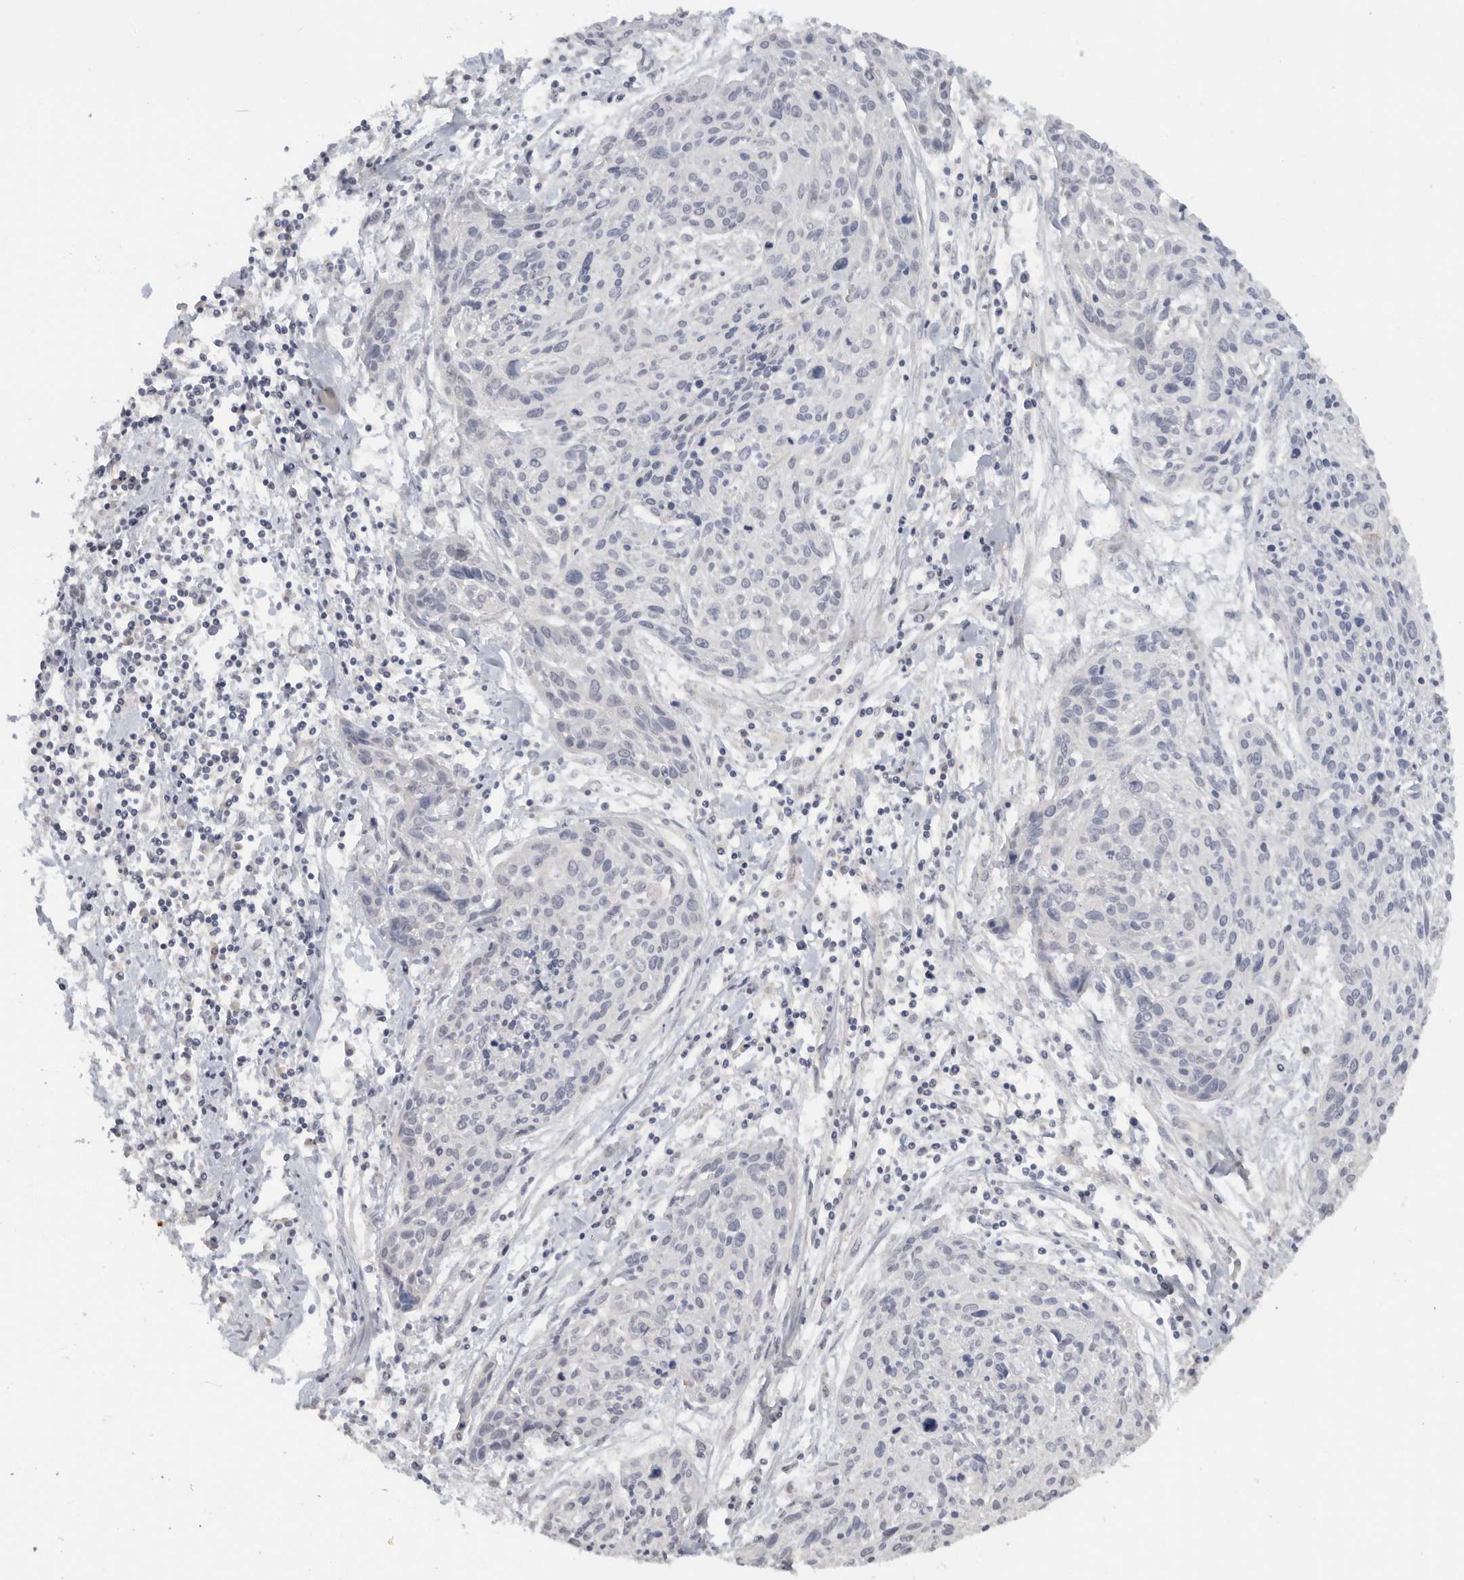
{"staining": {"intensity": "negative", "quantity": "none", "location": "none"}, "tissue": "cervical cancer", "cell_type": "Tumor cells", "image_type": "cancer", "snomed": [{"axis": "morphology", "description": "Squamous cell carcinoma, NOS"}, {"axis": "topography", "description": "Cervix"}], "caption": "Tumor cells are negative for protein expression in human cervical cancer. Brightfield microscopy of immunohistochemistry stained with DAB (brown) and hematoxylin (blue), captured at high magnification.", "gene": "DYRK2", "patient": {"sex": "female", "age": 51}}